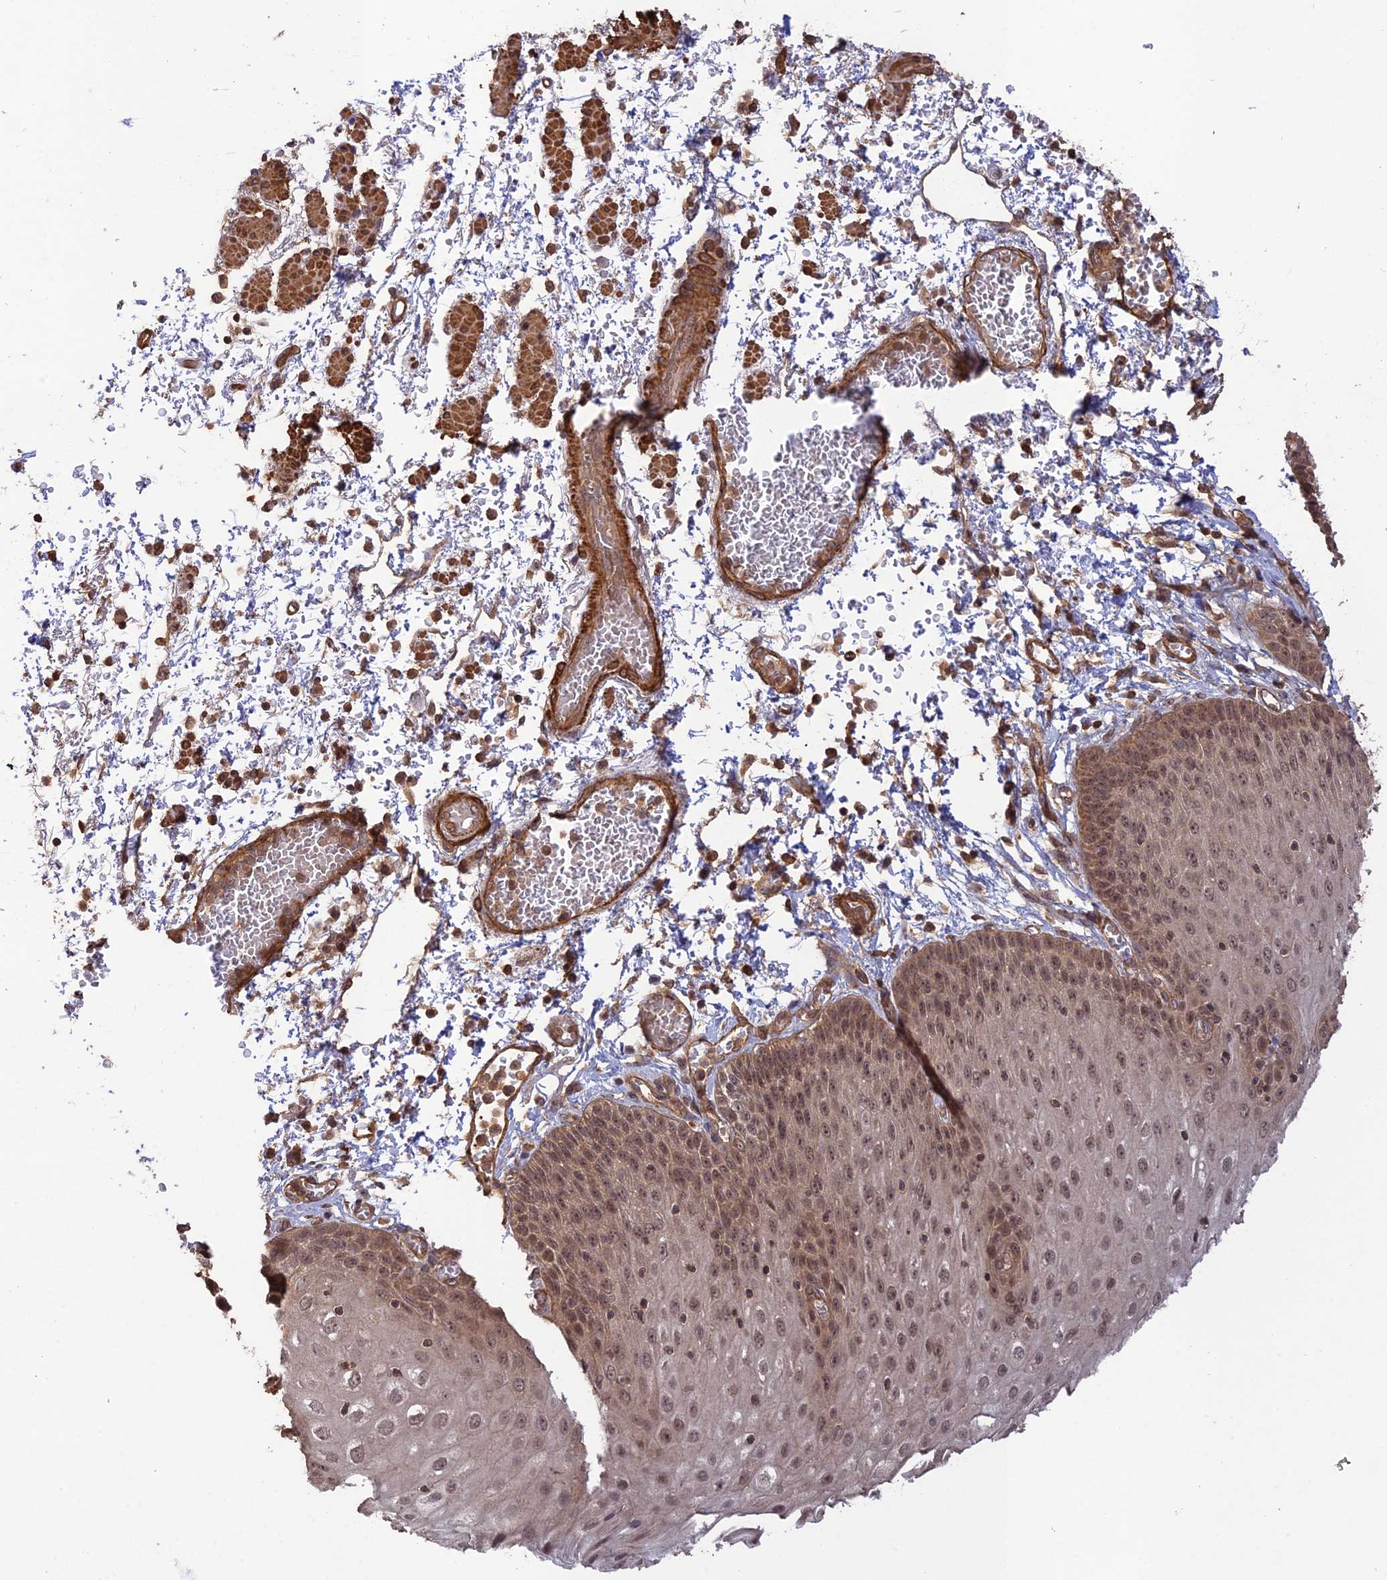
{"staining": {"intensity": "moderate", "quantity": "25%-75%", "location": "cytoplasmic/membranous,nuclear"}, "tissue": "esophagus", "cell_type": "Squamous epithelial cells", "image_type": "normal", "snomed": [{"axis": "morphology", "description": "Normal tissue, NOS"}, {"axis": "topography", "description": "Esophagus"}], "caption": "Brown immunohistochemical staining in unremarkable esophagus reveals moderate cytoplasmic/membranous,nuclear staining in about 25%-75% of squamous epithelial cells. (DAB IHC, brown staining for protein, blue staining for nuclei).", "gene": "CCDC174", "patient": {"sex": "male", "age": 81}}